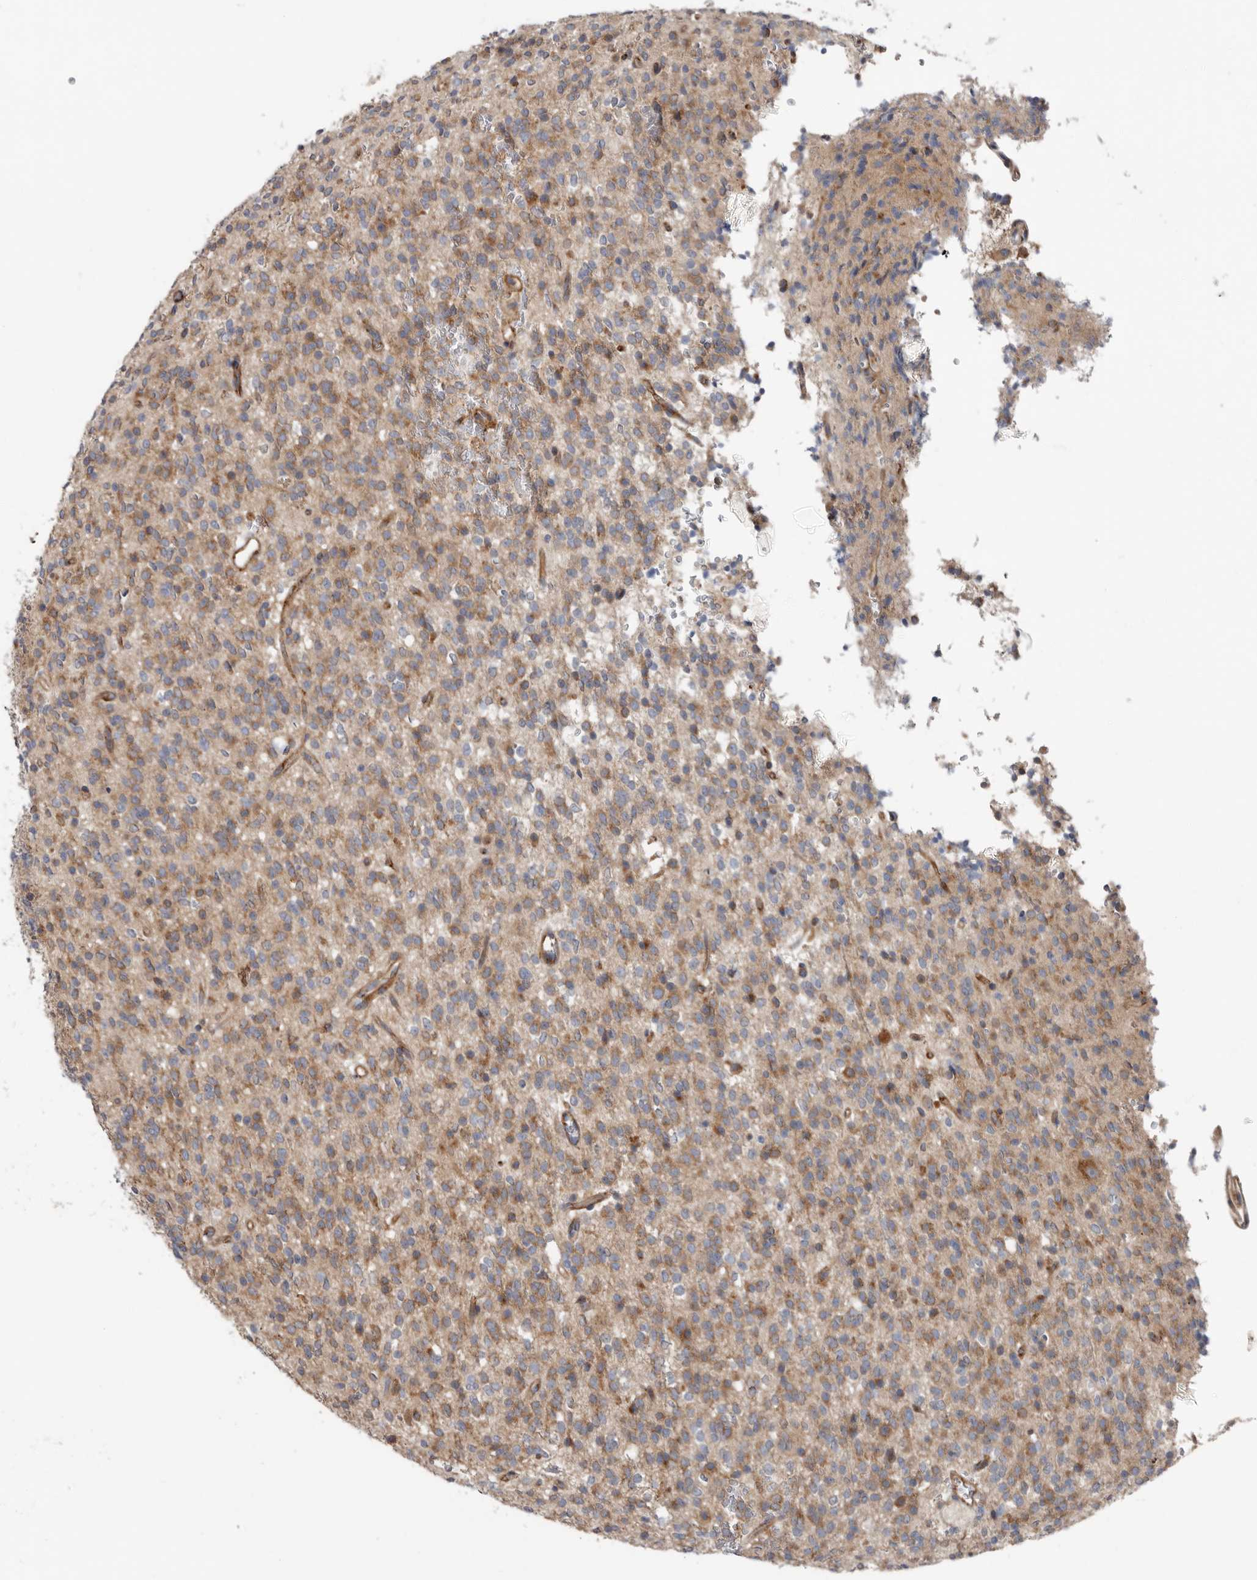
{"staining": {"intensity": "moderate", "quantity": ">75%", "location": "cytoplasmic/membranous"}, "tissue": "glioma", "cell_type": "Tumor cells", "image_type": "cancer", "snomed": [{"axis": "morphology", "description": "Glioma, malignant, High grade"}, {"axis": "topography", "description": "Brain"}], "caption": "The micrograph demonstrates a brown stain indicating the presence of a protein in the cytoplasmic/membranous of tumor cells in high-grade glioma (malignant).", "gene": "LUZP1", "patient": {"sex": "male", "age": 34}}